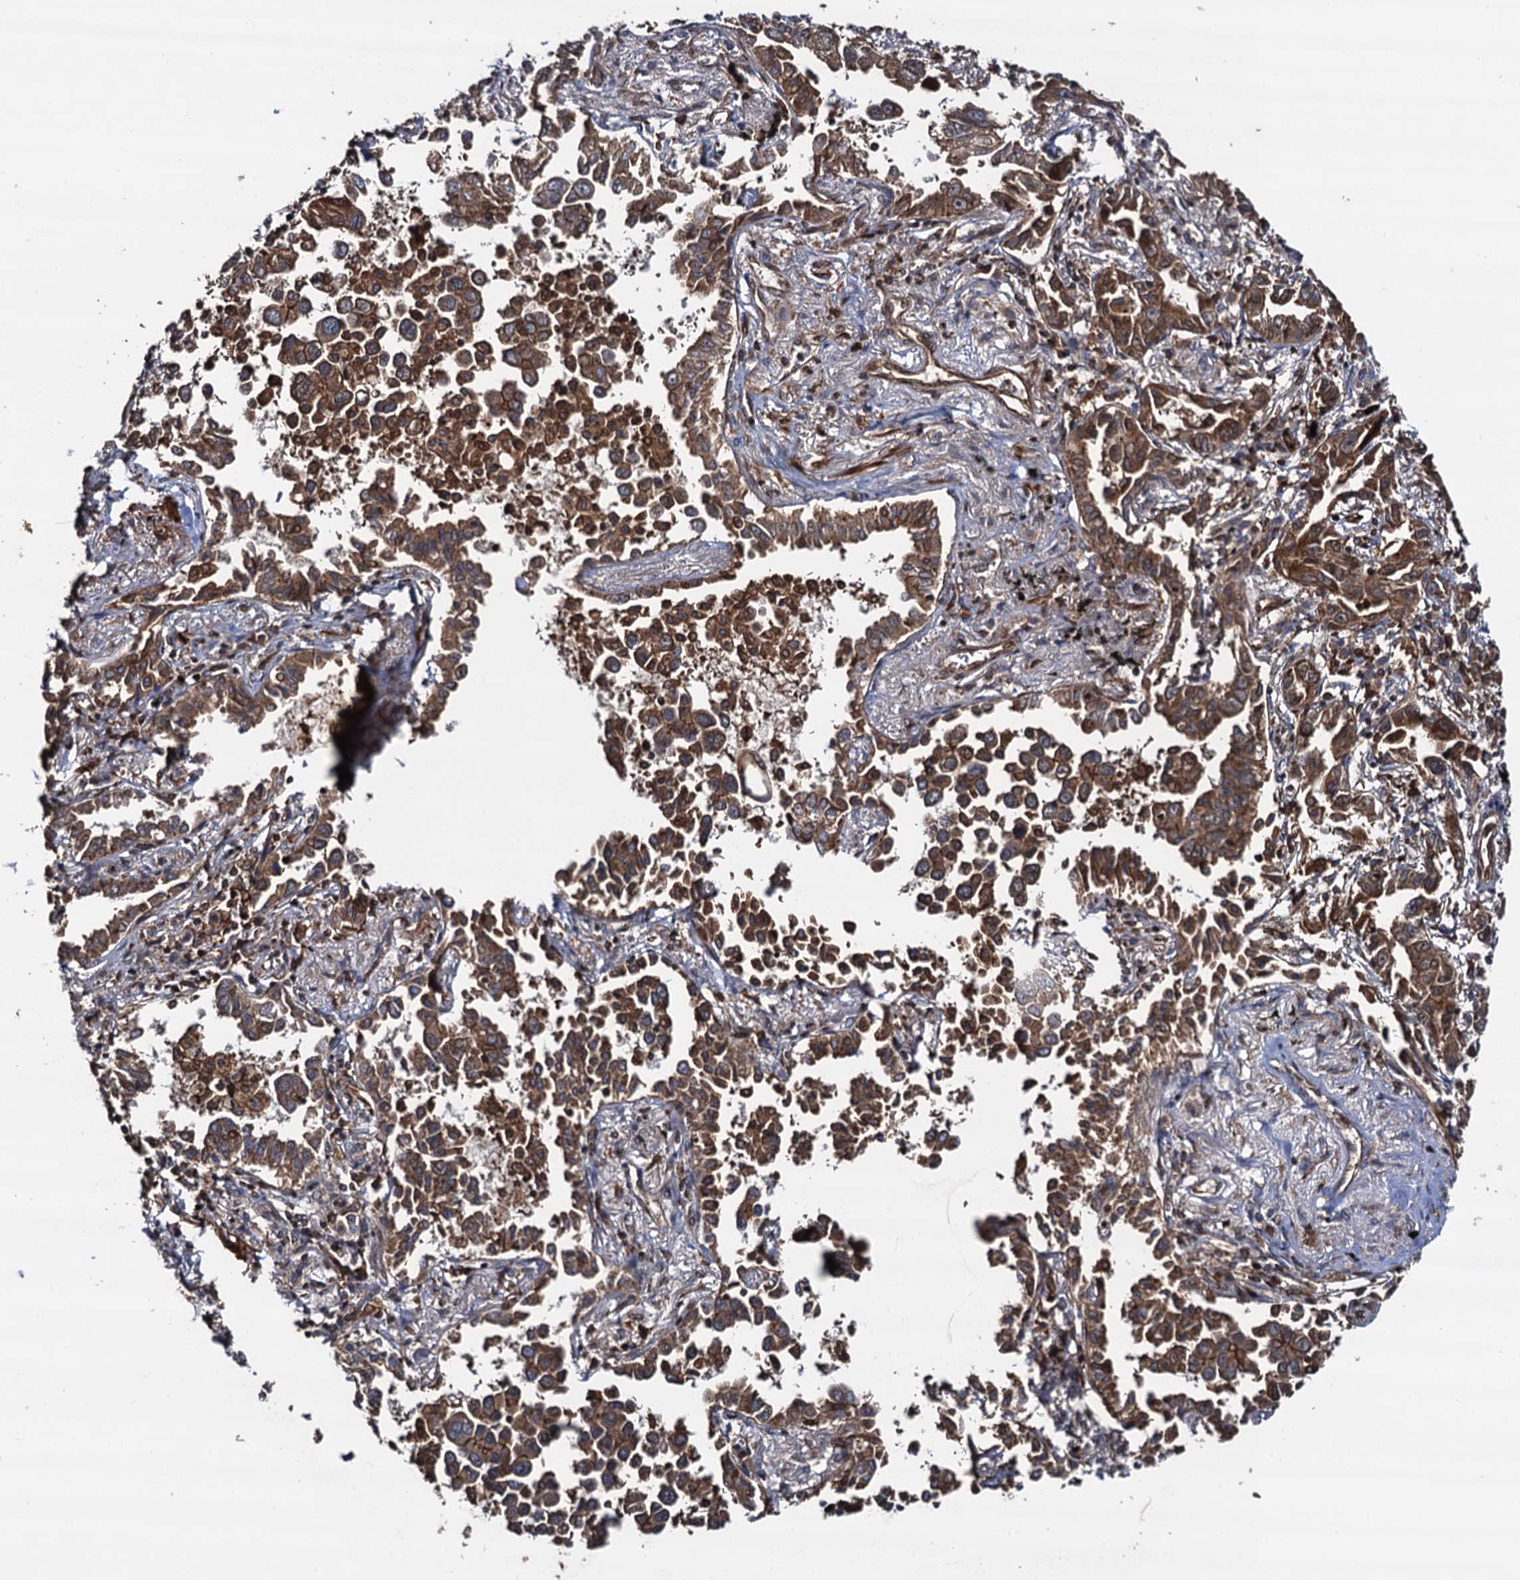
{"staining": {"intensity": "moderate", "quantity": ">75%", "location": "cytoplasmic/membranous"}, "tissue": "lung cancer", "cell_type": "Tumor cells", "image_type": "cancer", "snomed": [{"axis": "morphology", "description": "Adenocarcinoma, NOS"}, {"axis": "topography", "description": "Lung"}], "caption": "Immunohistochemical staining of human lung adenocarcinoma demonstrates medium levels of moderate cytoplasmic/membranous expression in about >75% of tumor cells. (DAB = brown stain, brightfield microscopy at high magnification).", "gene": "BORA", "patient": {"sex": "male", "age": 67}}